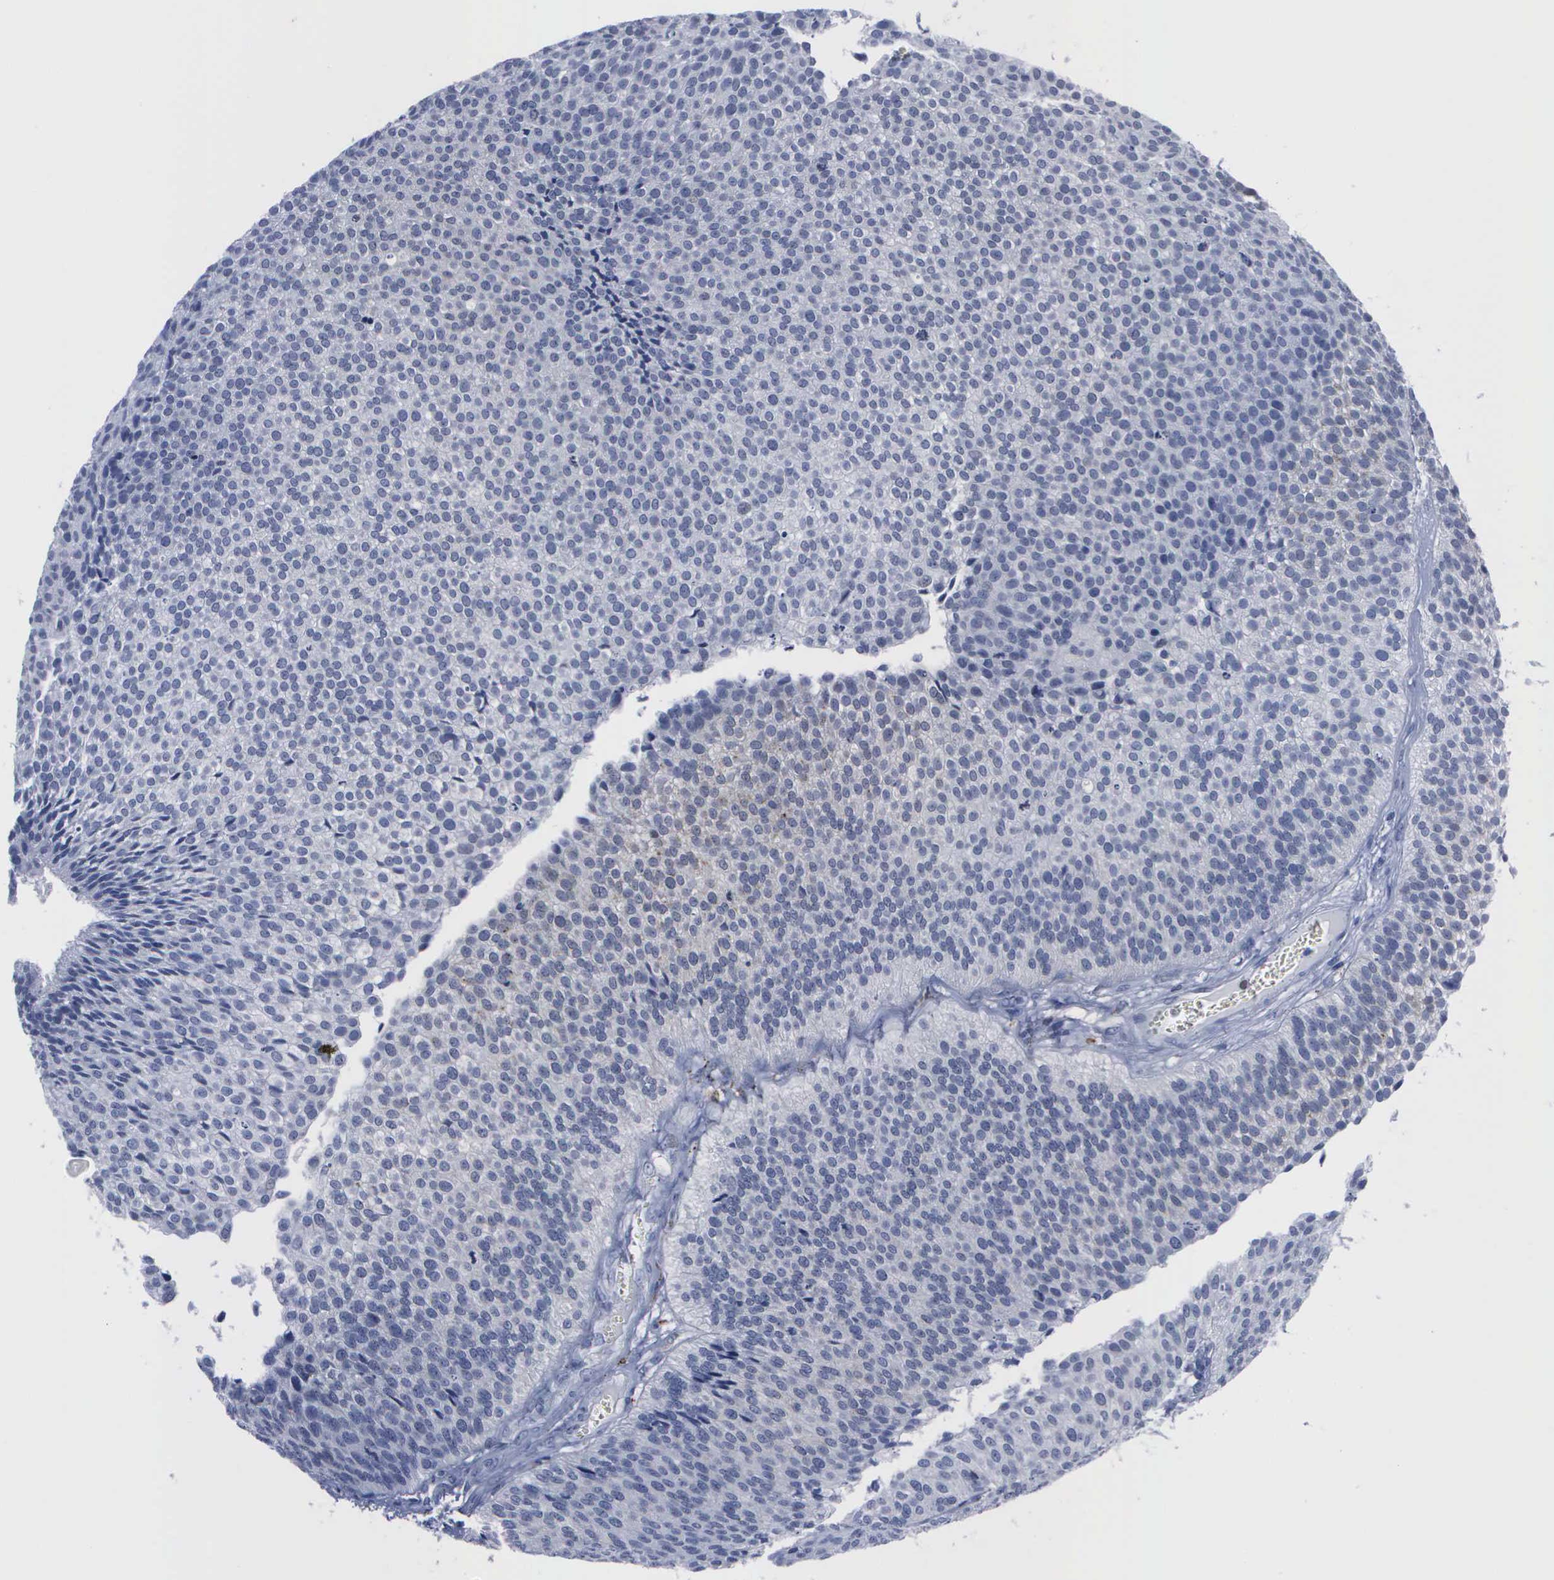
{"staining": {"intensity": "negative", "quantity": "none", "location": "none"}, "tissue": "urothelial cancer", "cell_type": "Tumor cells", "image_type": "cancer", "snomed": [{"axis": "morphology", "description": "Urothelial carcinoma, Low grade"}, {"axis": "topography", "description": "Urinary bladder"}], "caption": "Immunohistochemistry image of urothelial cancer stained for a protein (brown), which exhibits no staining in tumor cells. (DAB (3,3'-diaminobenzidine) immunohistochemistry (IHC) visualized using brightfield microscopy, high magnification).", "gene": "CSTA", "patient": {"sex": "male", "age": 84}}